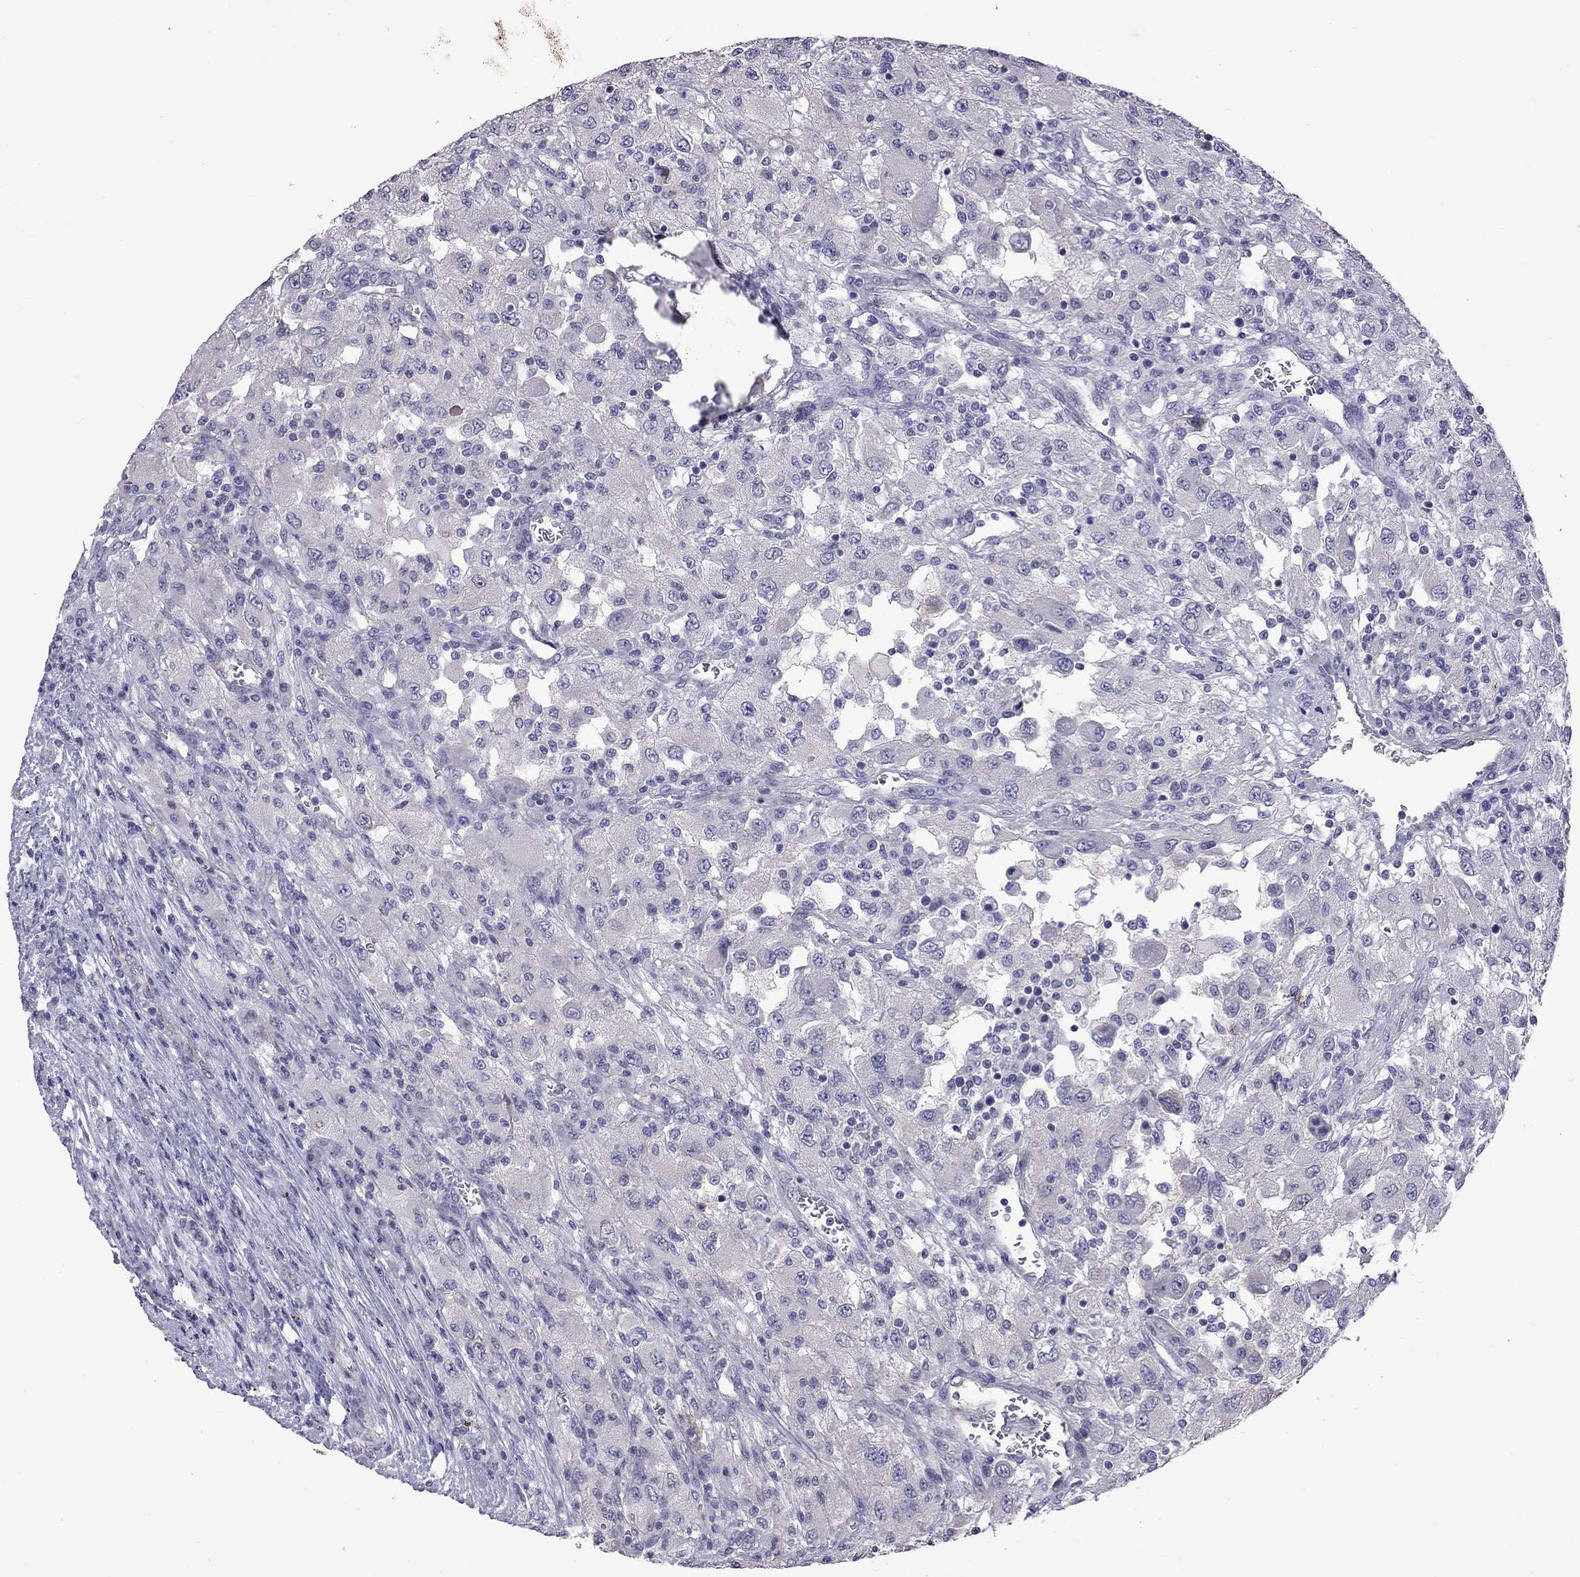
{"staining": {"intensity": "negative", "quantity": "none", "location": "none"}, "tissue": "renal cancer", "cell_type": "Tumor cells", "image_type": "cancer", "snomed": [{"axis": "morphology", "description": "Adenocarcinoma, NOS"}, {"axis": "topography", "description": "Kidney"}], "caption": "This micrograph is of renal cancer stained with immunohistochemistry to label a protein in brown with the nuclei are counter-stained blue. There is no expression in tumor cells. (DAB (3,3'-diaminobenzidine) IHC with hematoxylin counter stain).", "gene": "FEZ1", "patient": {"sex": "female", "age": 67}}